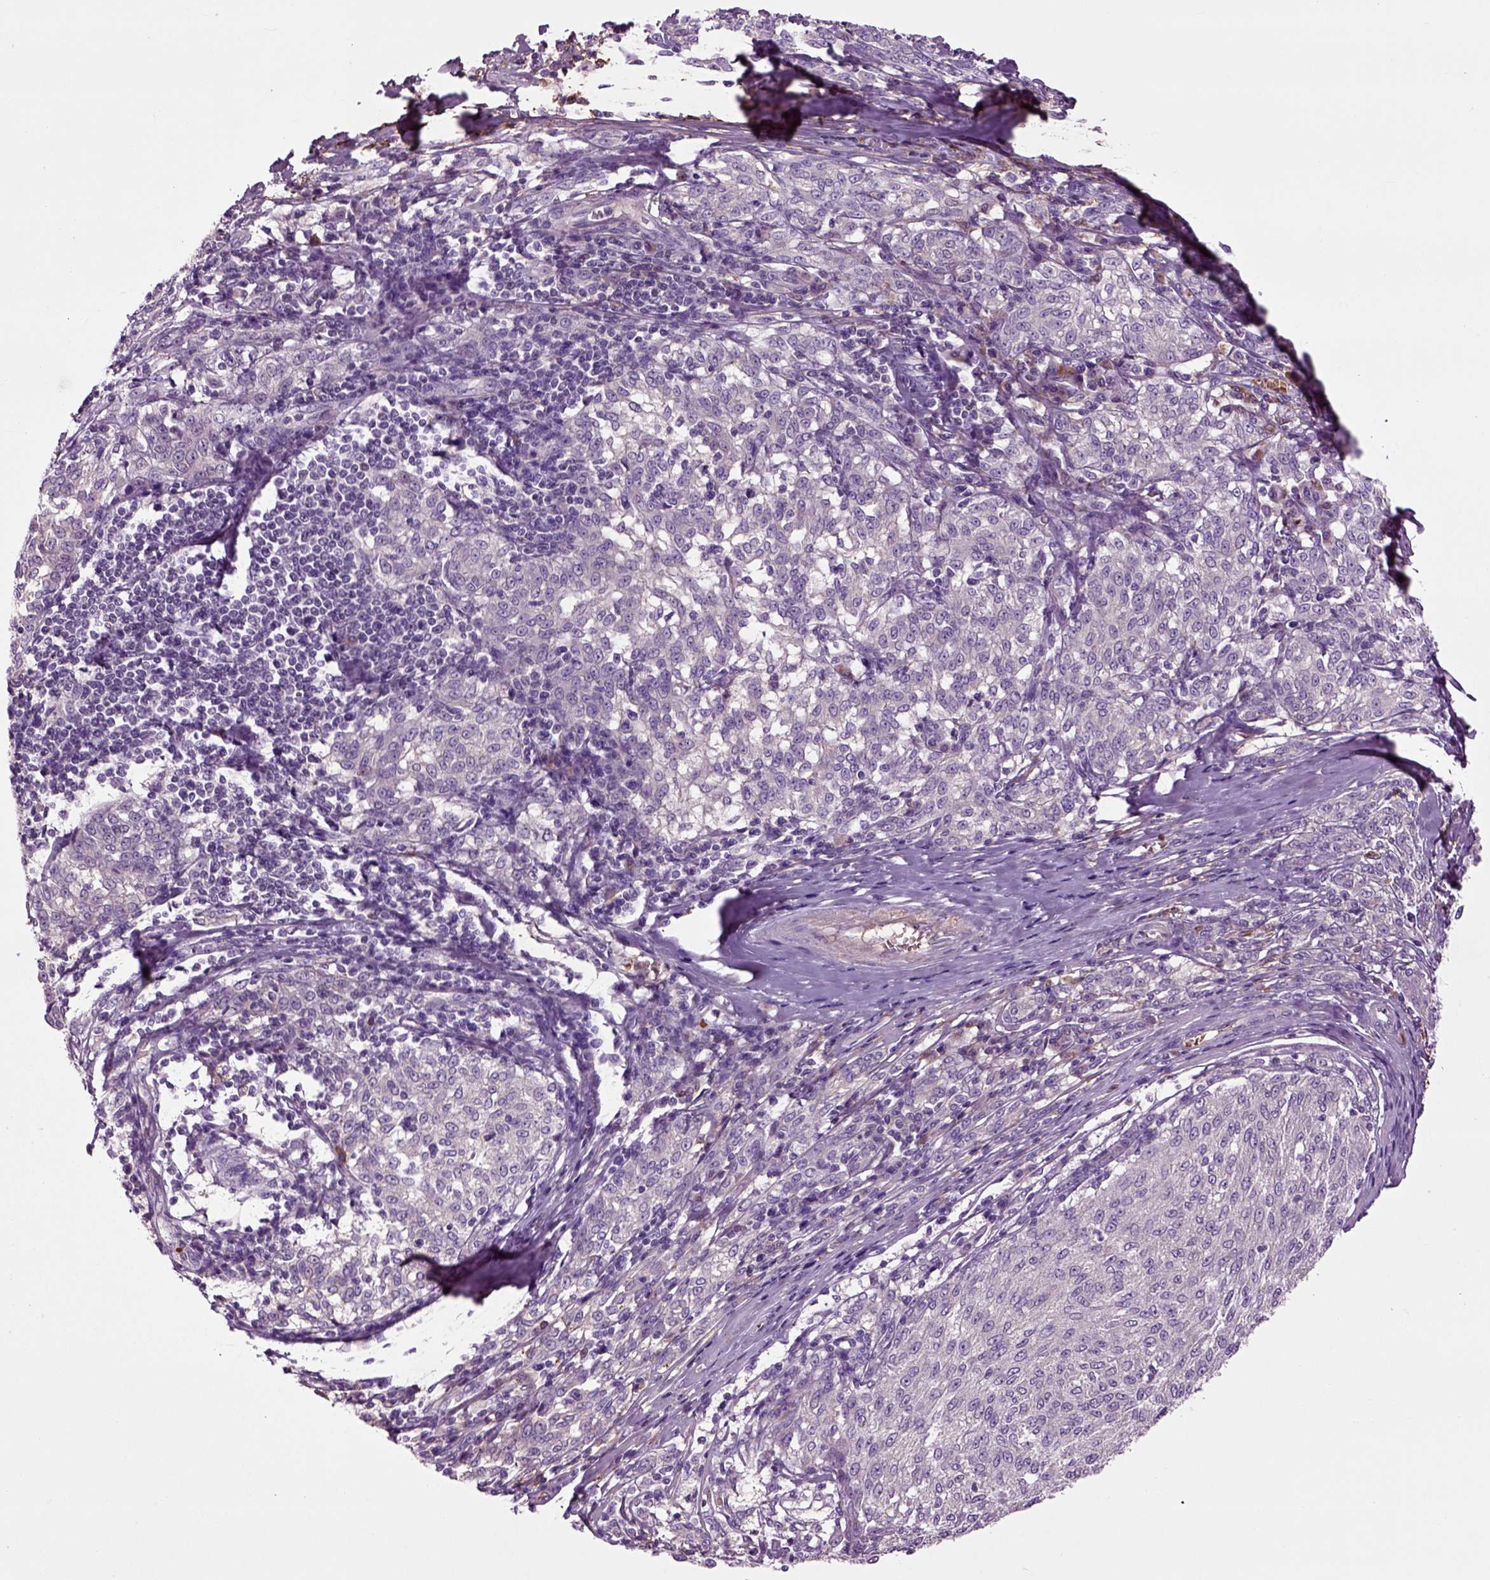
{"staining": {"intensity": "negative", "quantity": "none", "location": "none"}, "tissue": "melanoma", "cell_type": "Tumor cells", "image_type": "cancer", "snomed": [{"axis": "morphology", "description": "Malignant melanoma, NOS"}, {"axis": "topography", "description": "Skin"}], "caption": "A histopathology image of malignant melanoma stained for a protein displays no brown staining in tumor cells.", "gene": "SPON1", "patient": {"sex": "female", "age": 72}}